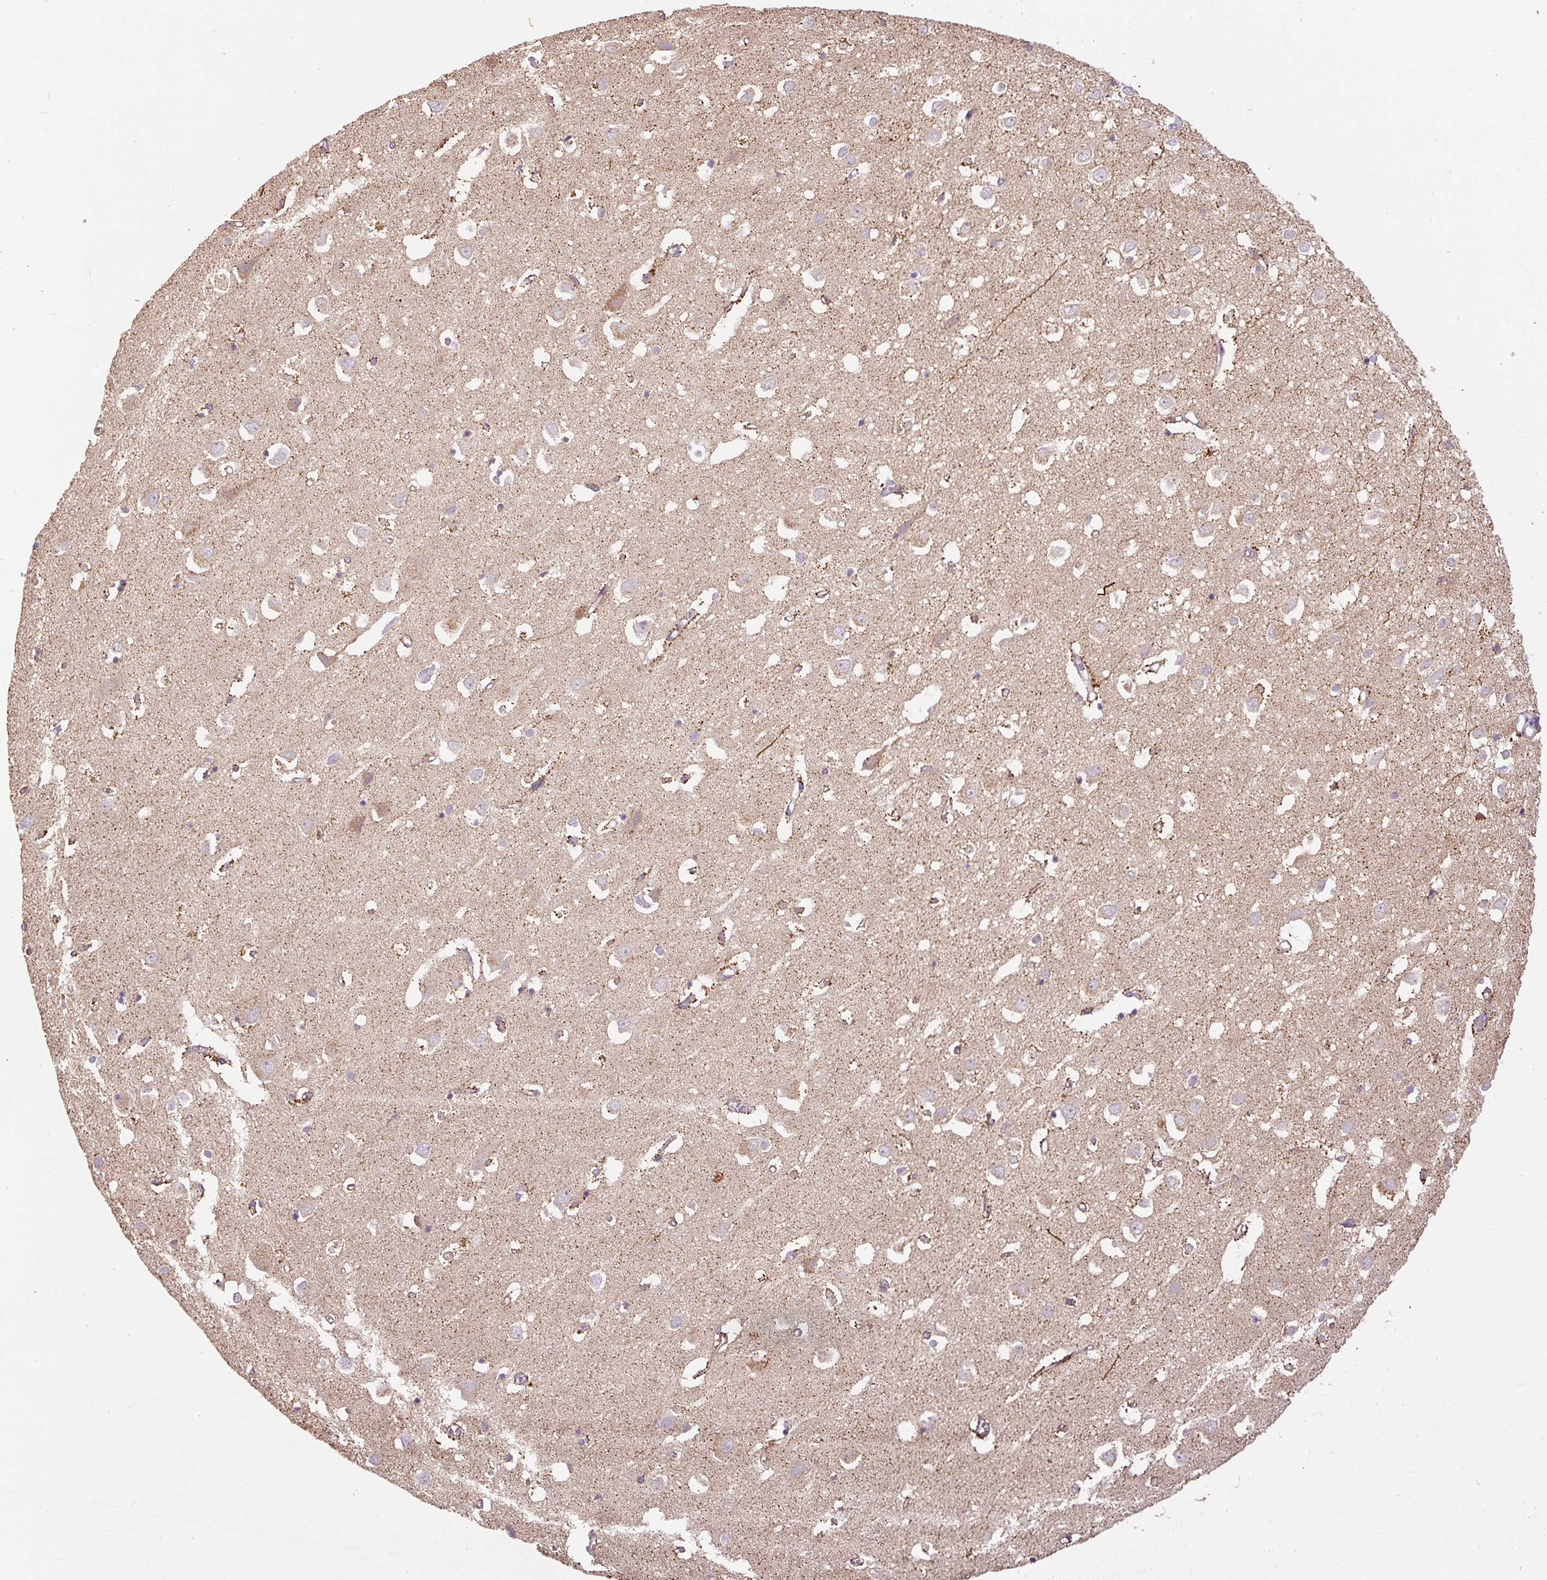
{"staining": {"intensity": "moderate", "quantity": ">75%", "location": "cytoplasmic/membranous"}, "tissue": "cerebral cortex", "cell_type": "Endothelial cells", "image_type": "normal", "snomed": [{"axis": "morphology", "description": "Normal tissue, NOS"}, {"axis": "topography", "description": "Cerebral cortex"}], "caption": "Protein staining by immunohistochemistry demonstrates moderate cytoplasmic/membranous positivity in approximately >75% of endothelial cells in benign cerebral cortex.", "gene": "DAPK1", "patient": {"sex": "male", "age": 70}}